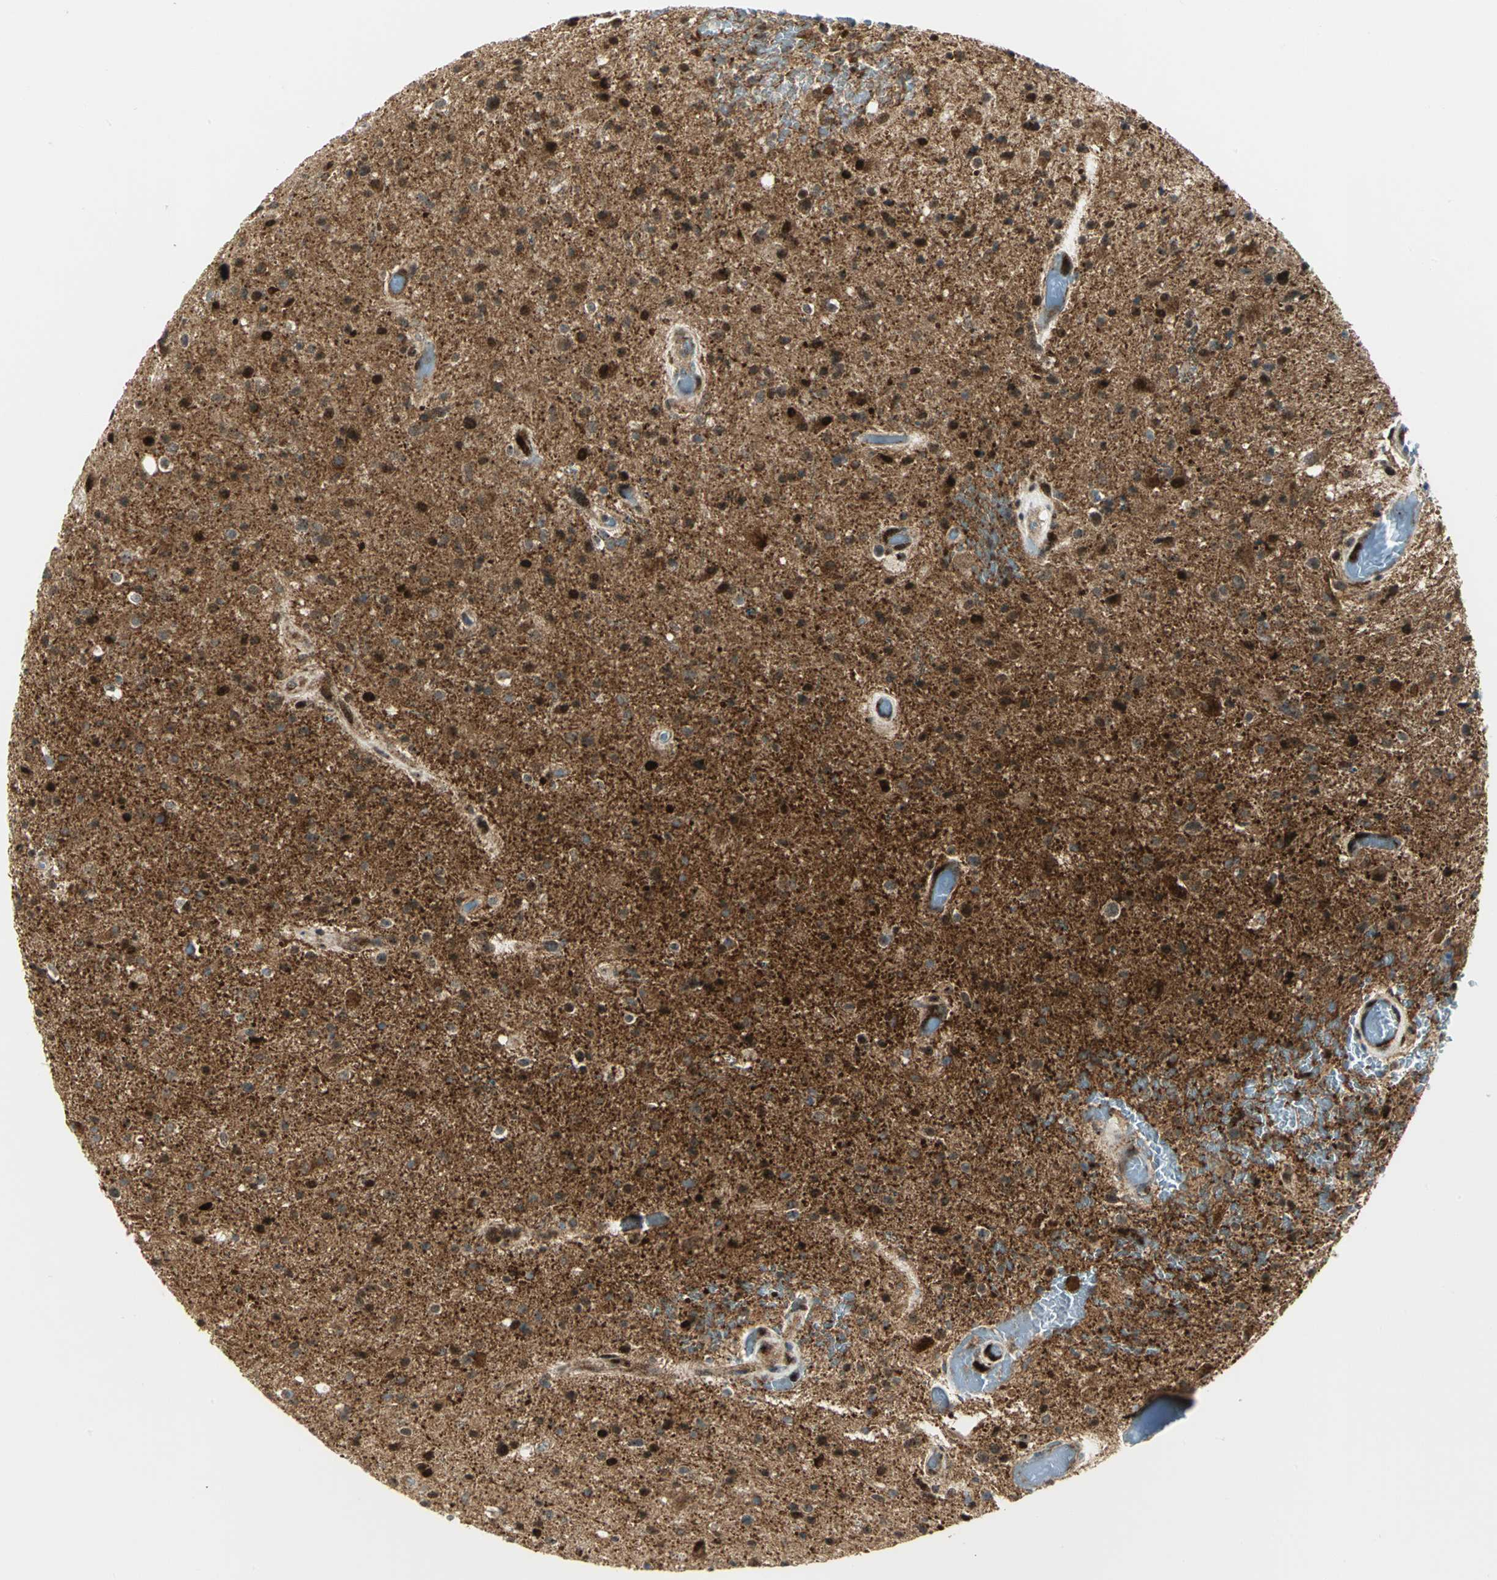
{"staining": {"intensity": "strong", "quantity": ">75%", "location": "cytoplasmic/membranous,nuclear"}, "tissue": "glioma", "cell_type": "Tumor cells", "image_type": "cancer", "snomed": [{"axis": "morphology", "description": "Glioma, malignant, High grade"}, {"axis": "topography", "description": "Brain"}], "caption": "This image displays malignant glioma (high-grade) stained with IHC to label a protein in brown. The cytoplasmic/membranous and nuclear of tumor cells show strong positivity for the protein. Nuclei are counter-stained blue.", "gene": "ATP6V1A", "patient": {"sex": "male", "age": 33}}